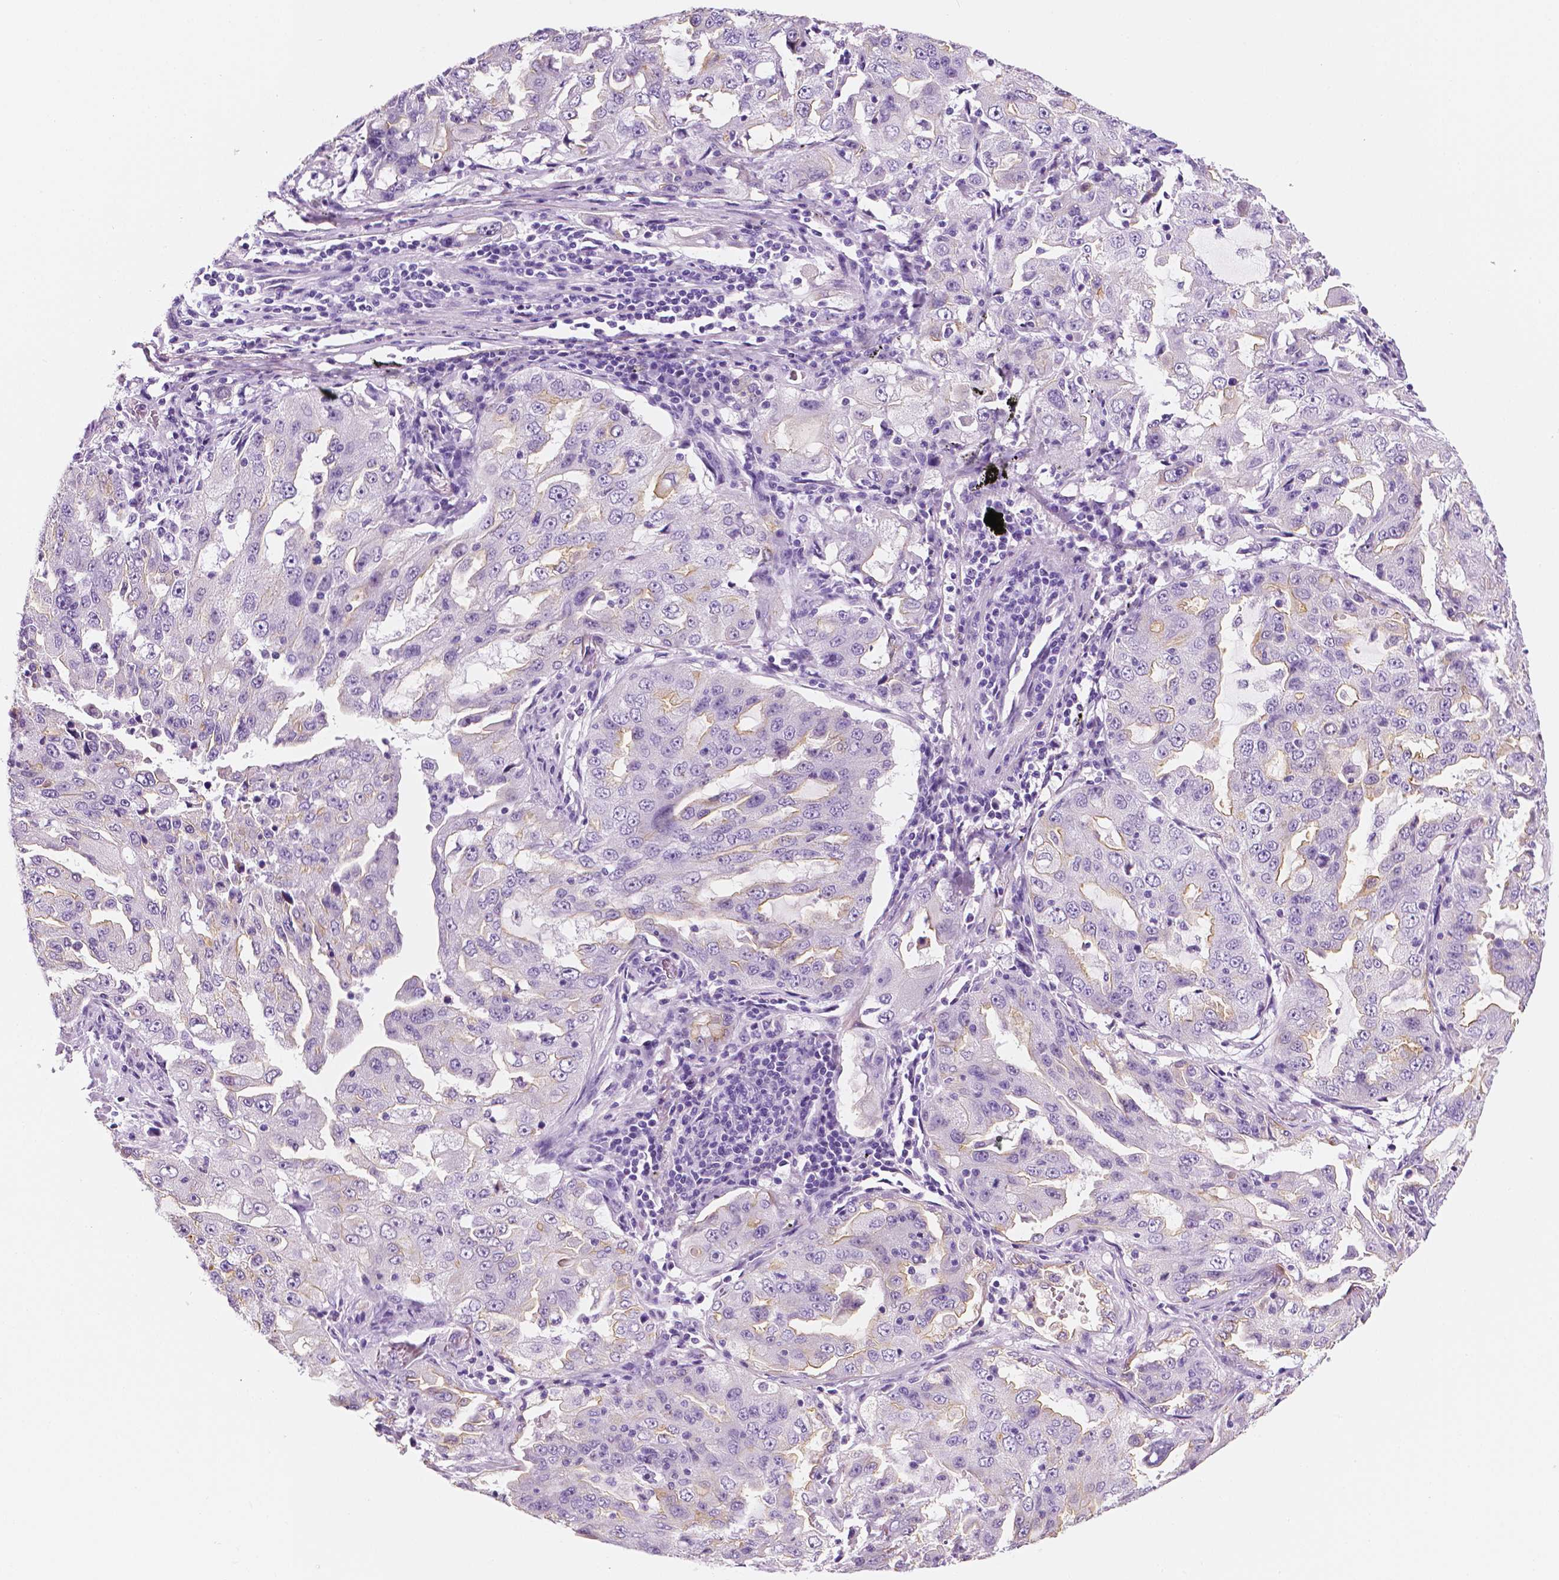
{"staining": {"intensity": "negative", "quantity": "none", "location": "none"}, "tissue": "lung cancer", "cell_type": "Tumor cells", "image_type": "cancer", "snomed": [{"axis": "morphology", "description": "Adenocarcinoma, NOS"}, {"axis": "topography", "description": "Lung"}], "caption": "Immunohistochemistry histopathology image of adenocarcinoma (lung) stained for a protein (brown), which shows no positivity in tumor cells.", "gene": "PPL", "patient": {"sex": "female", "age": 61}}